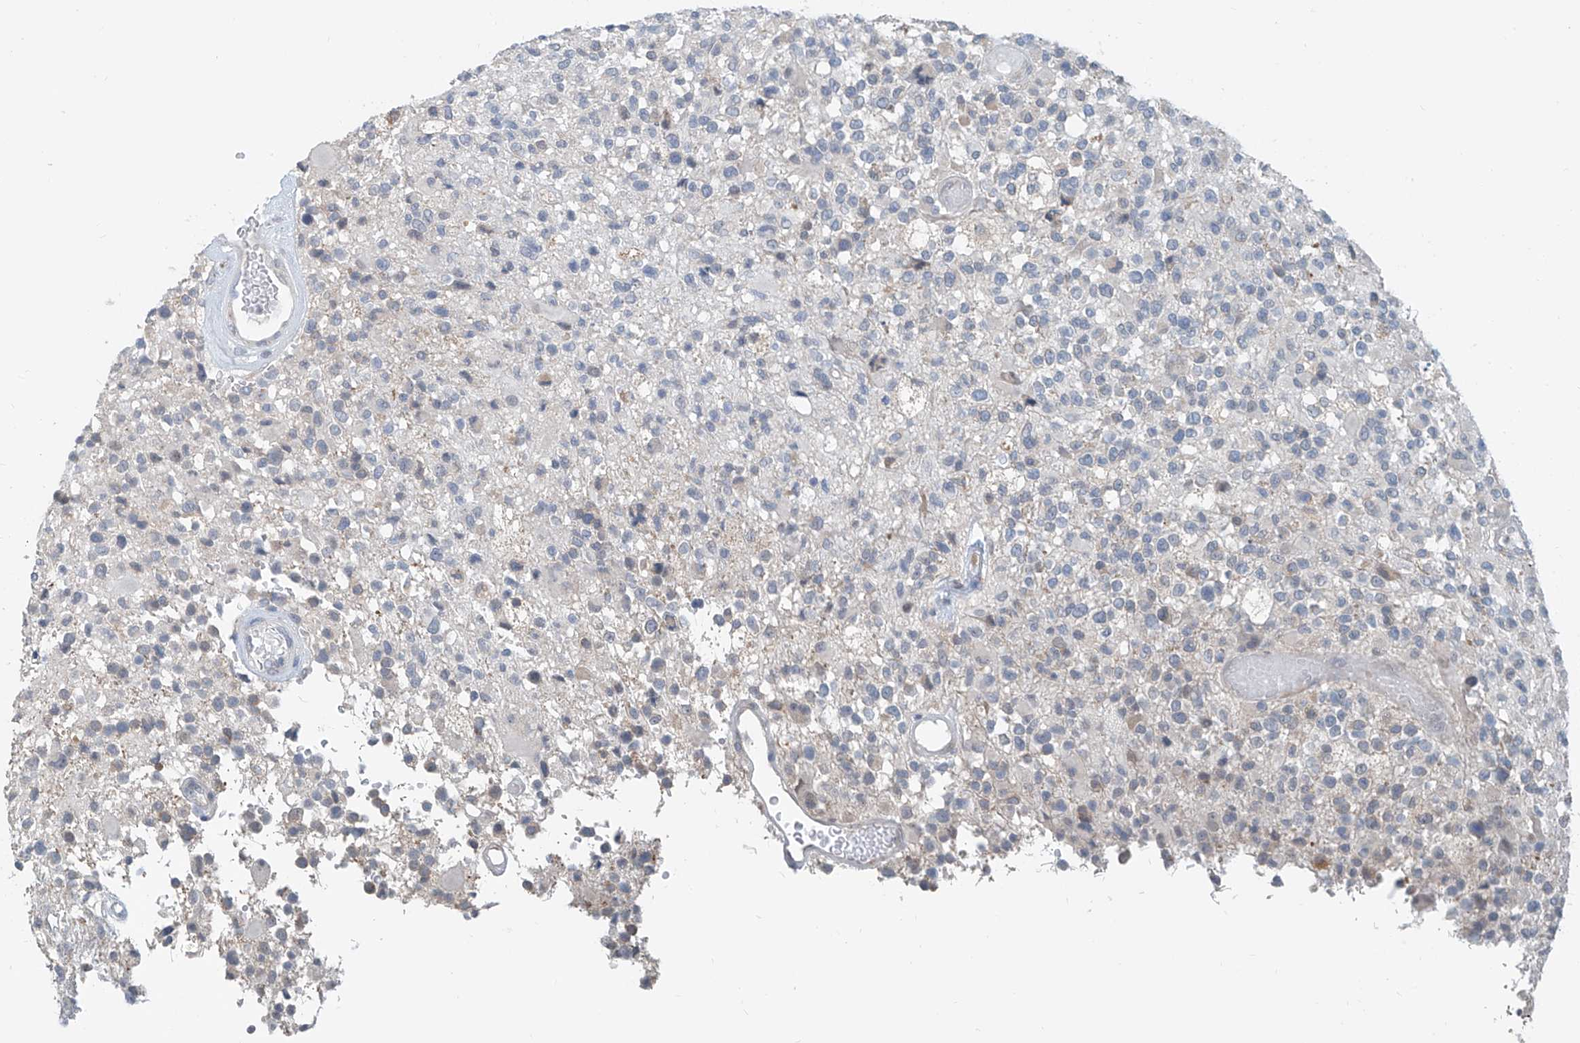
{"staining": {"intensity": "negative", "quantity": "none", "location": "none"}, "tissue": "glioma", "cell_type": "Tumor cells", "image_type": "cancer", "snomed": [{"axis": "morphology", "description": "Glioma, malignant, High grade"}, {"axis": "morphology", "description": "Glioblastoma, NOS"}, {"axis": "topography", "description": "Brain"}], "caption": "This histopathology image is of glioma stained with immunohistochemistry to label a protein in brown with the nuclei are counter-stained blue. There is no staining in tumor cells.", "gene": "KCNK10", "patient": {"sex": "male", "age": 60}}